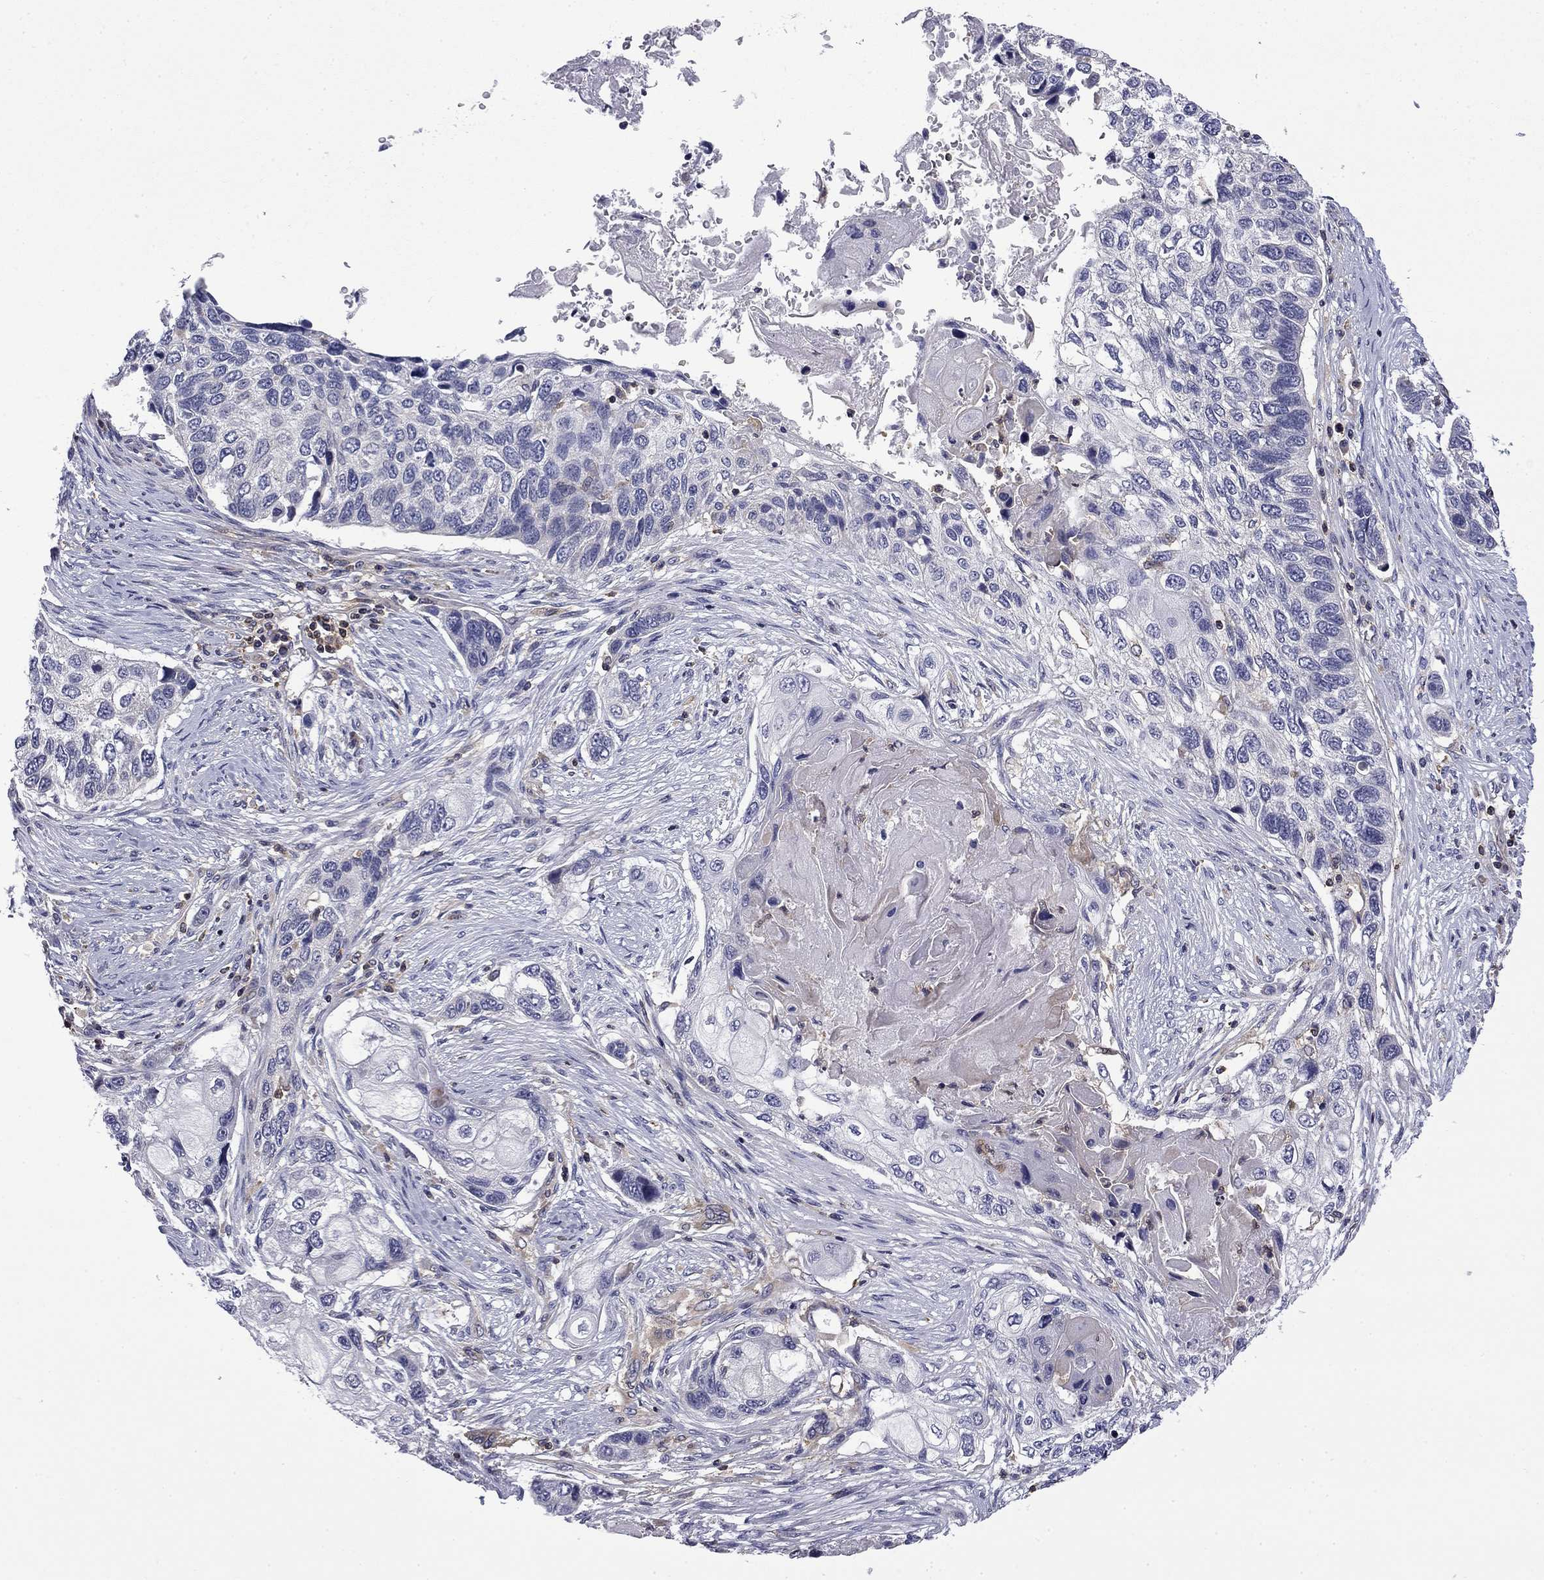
{"staining": {"intensity": "negative", "quantity": "none", "location": "none"}, "tissue": "lung cancer", "cell_type": "Tumor cells", "image_type": "cancer", "snomed": [{"axis": "morphology", "description": "Normal tissue, NOS"}, {"axis": "morphology", "description": "Squamous cell carcinoma, NOS"}, {"axis": "topography", "description": "Bronchus"}, {"axis": "topography", "description": "Lung"}], "caption": "A high-resolution micrograph shows immunohistochemistry (IHC) staining of squamous cell carcinoma (lung), which displays no significant staining in tumor cells.", "gene": "ARHGAP45", "patient": {"sex": "male", "age": 69}}